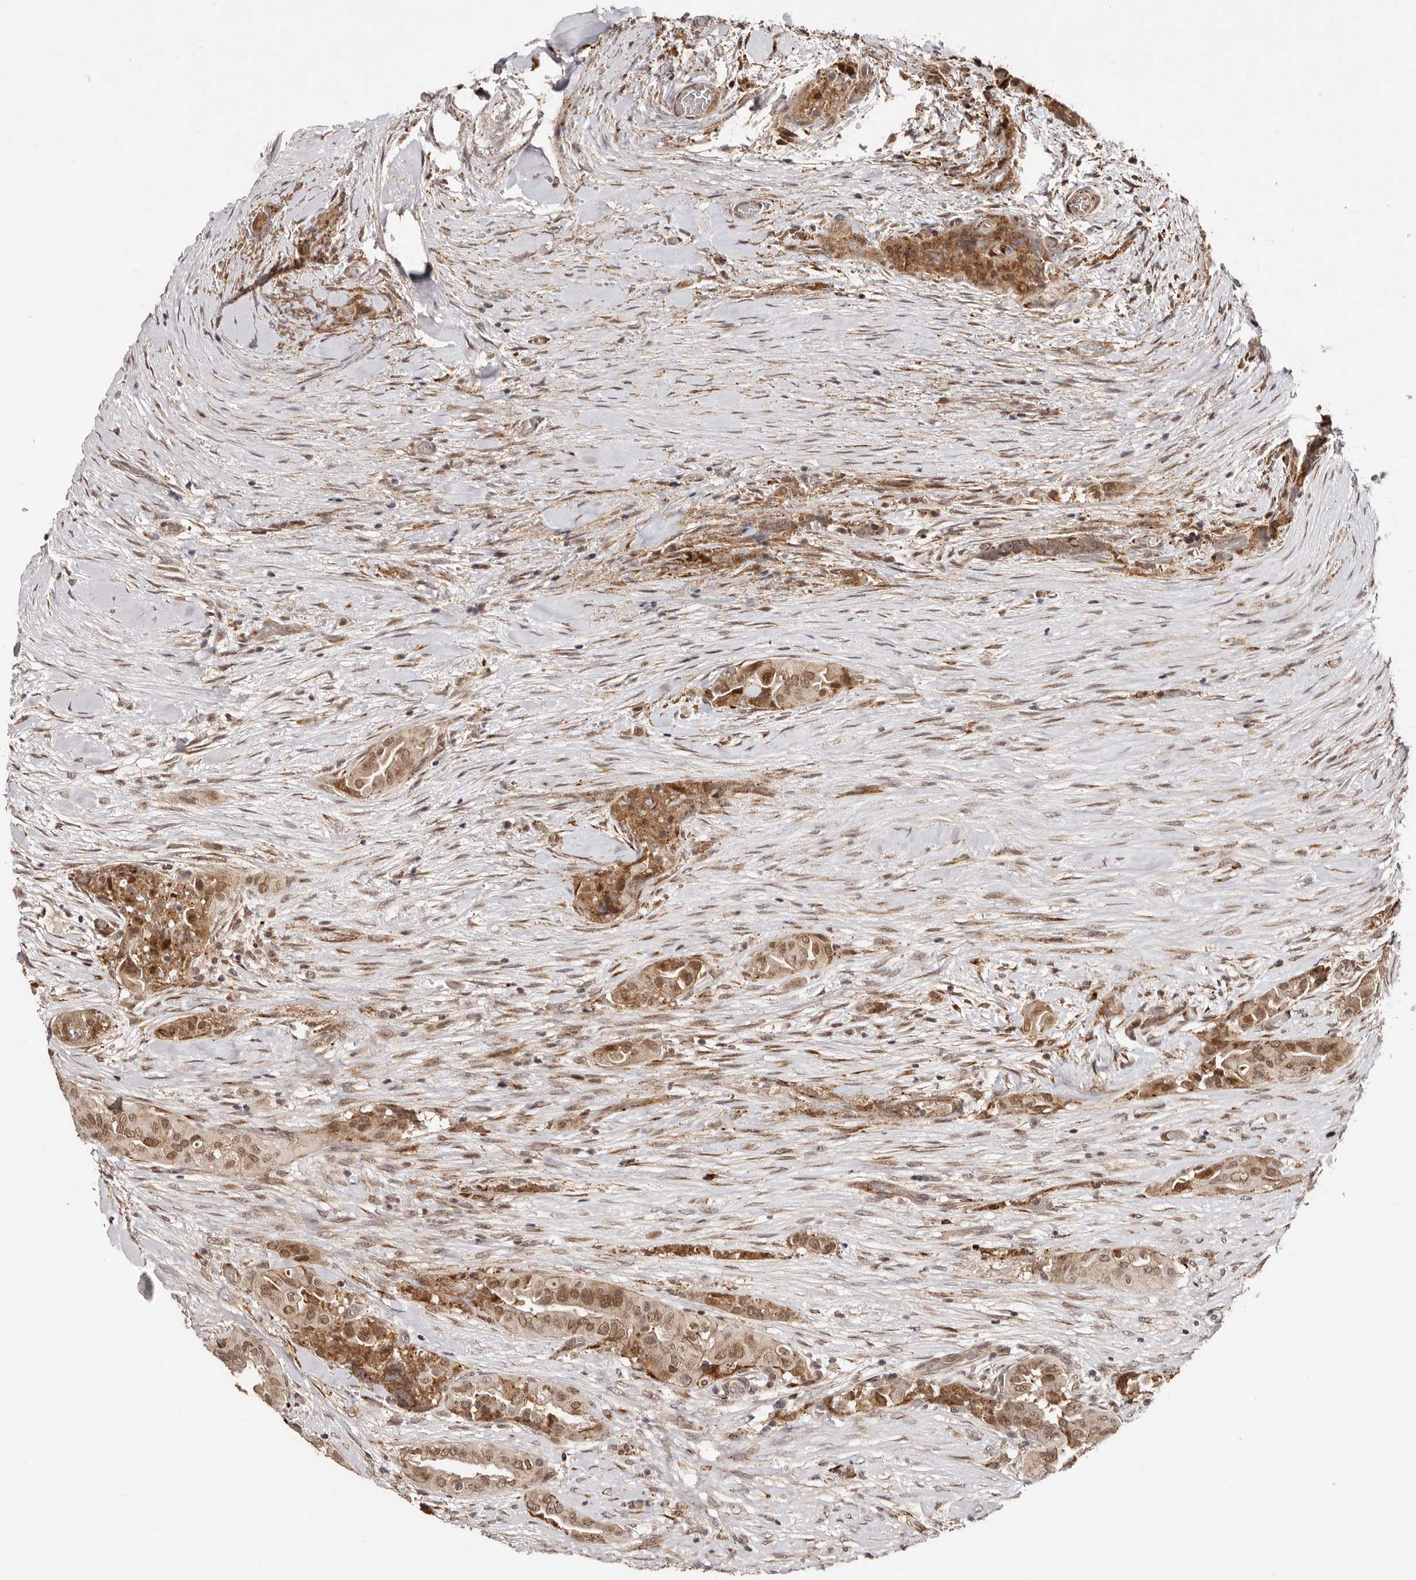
{"staining": {"intensity": "moderate", "quantity": ">75%", "location": "nuclear"}, "tissue": "thyroid cancer", "cell_type": "Tumor cells", "image_type": "cancer", "snomed": [{"axis": "morphology", "description": "Papillary adenocarcinoma, NOS"}, {"axis": "topography", "description": "Thyroid gland"}], "caption": "Thyroid papillary adenocarcinoma stained with a protein marker shows moderate staining in tumor cells.", "gene": "SRCAP", "patient": {"sex": "female", "age": 59}}